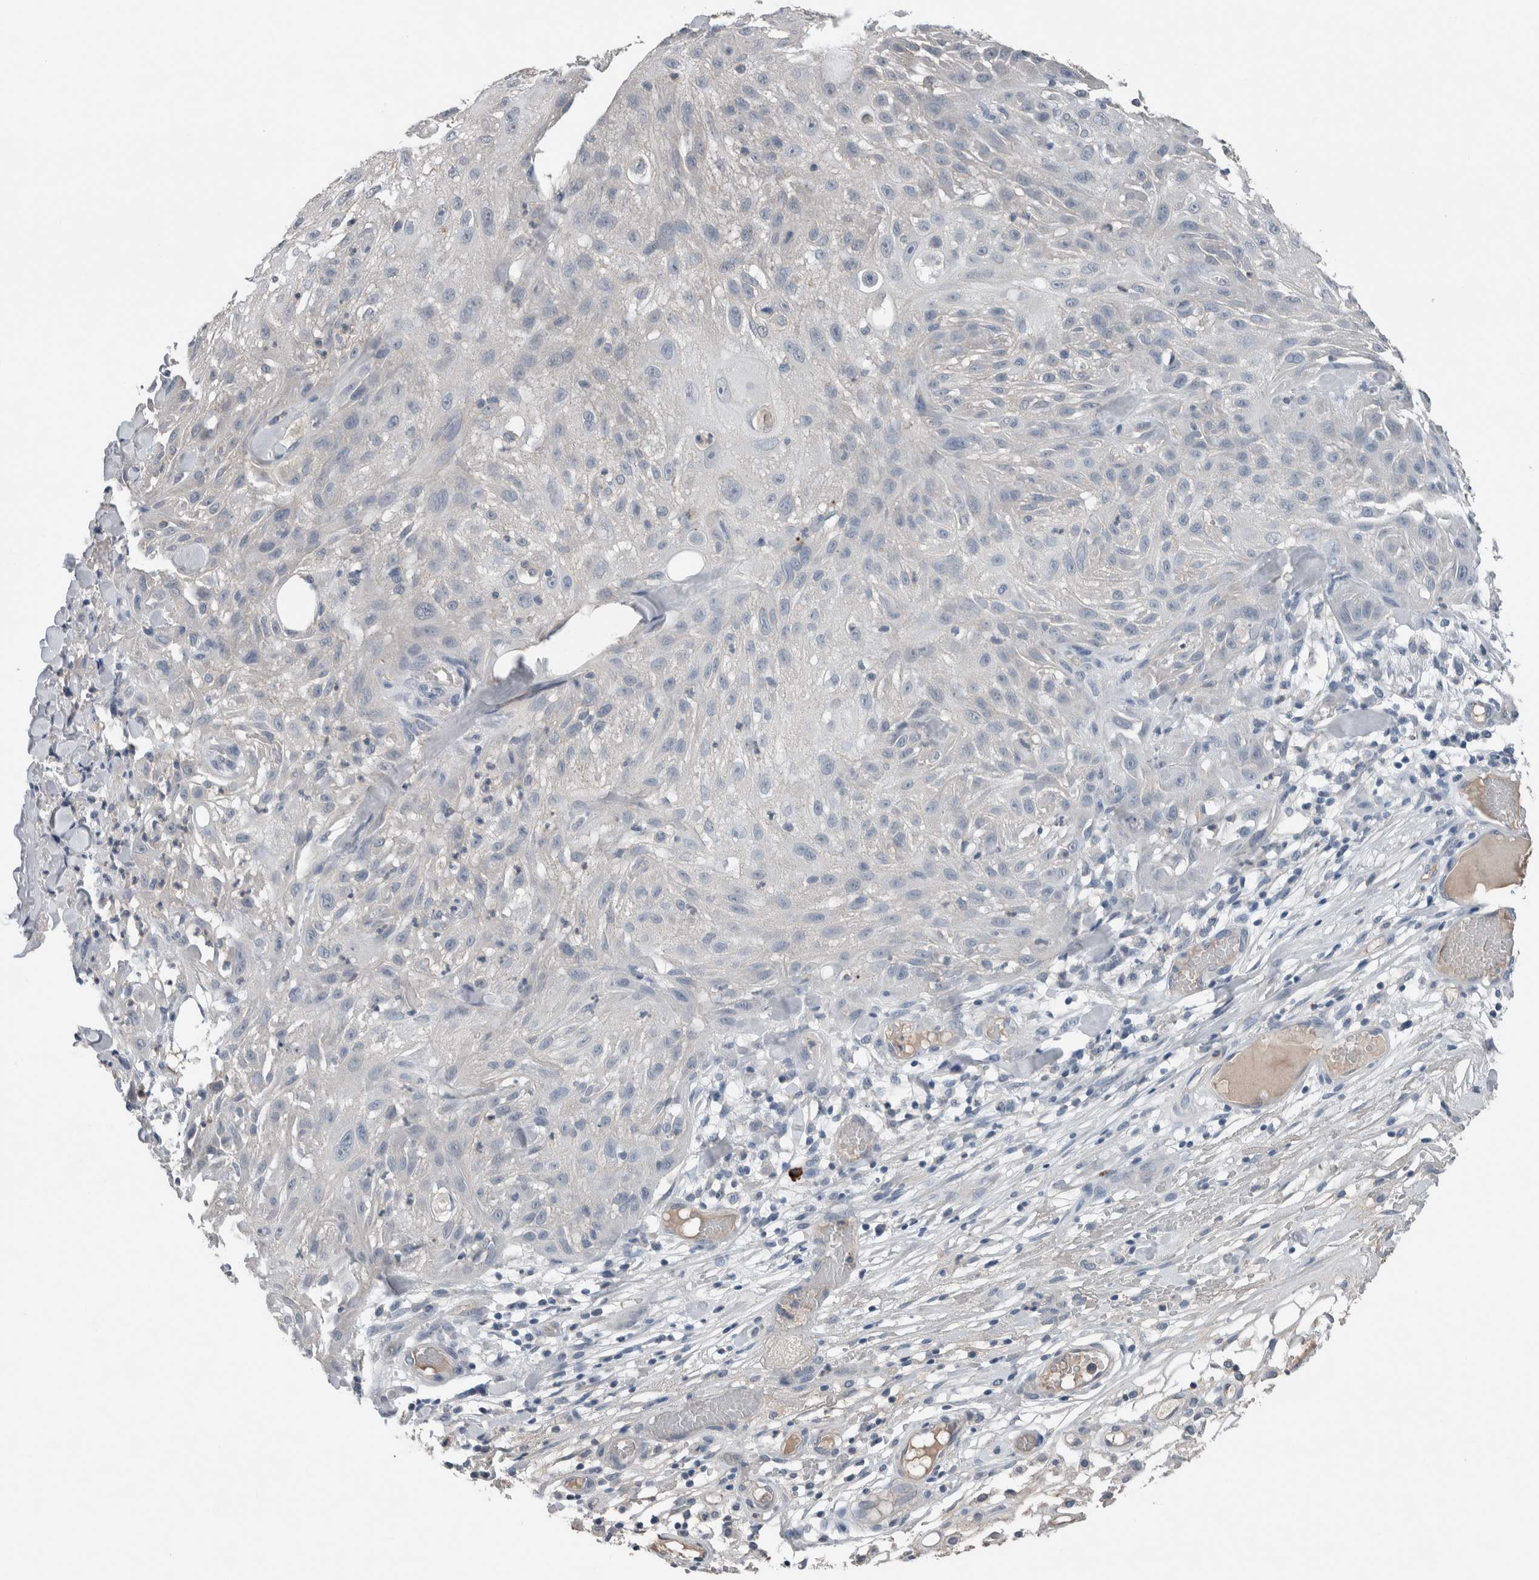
{"staining": {"intensity": "negative", "quantity": "none", "location": "none"}, "tissue": "skin cancer", "cell_type": "Tumor cells", "image_type": "cancer", "snomed": [{"axis": "morphology", "description": "Squamous cell carcinoma, NOS"}, {"axis": "topography", "description": "Skin"}], "caption": "This is a histopathology image of immunohistochemistry staining of squamous cell carcinoma (skin), which shows no staining in tumor cells. (Brightfield microscopy of DAB (3,3'-diaminobenzidine) IHC at high magnification).", "gene": "CRNN", "patient": {"sex": "male", "age": 75}}